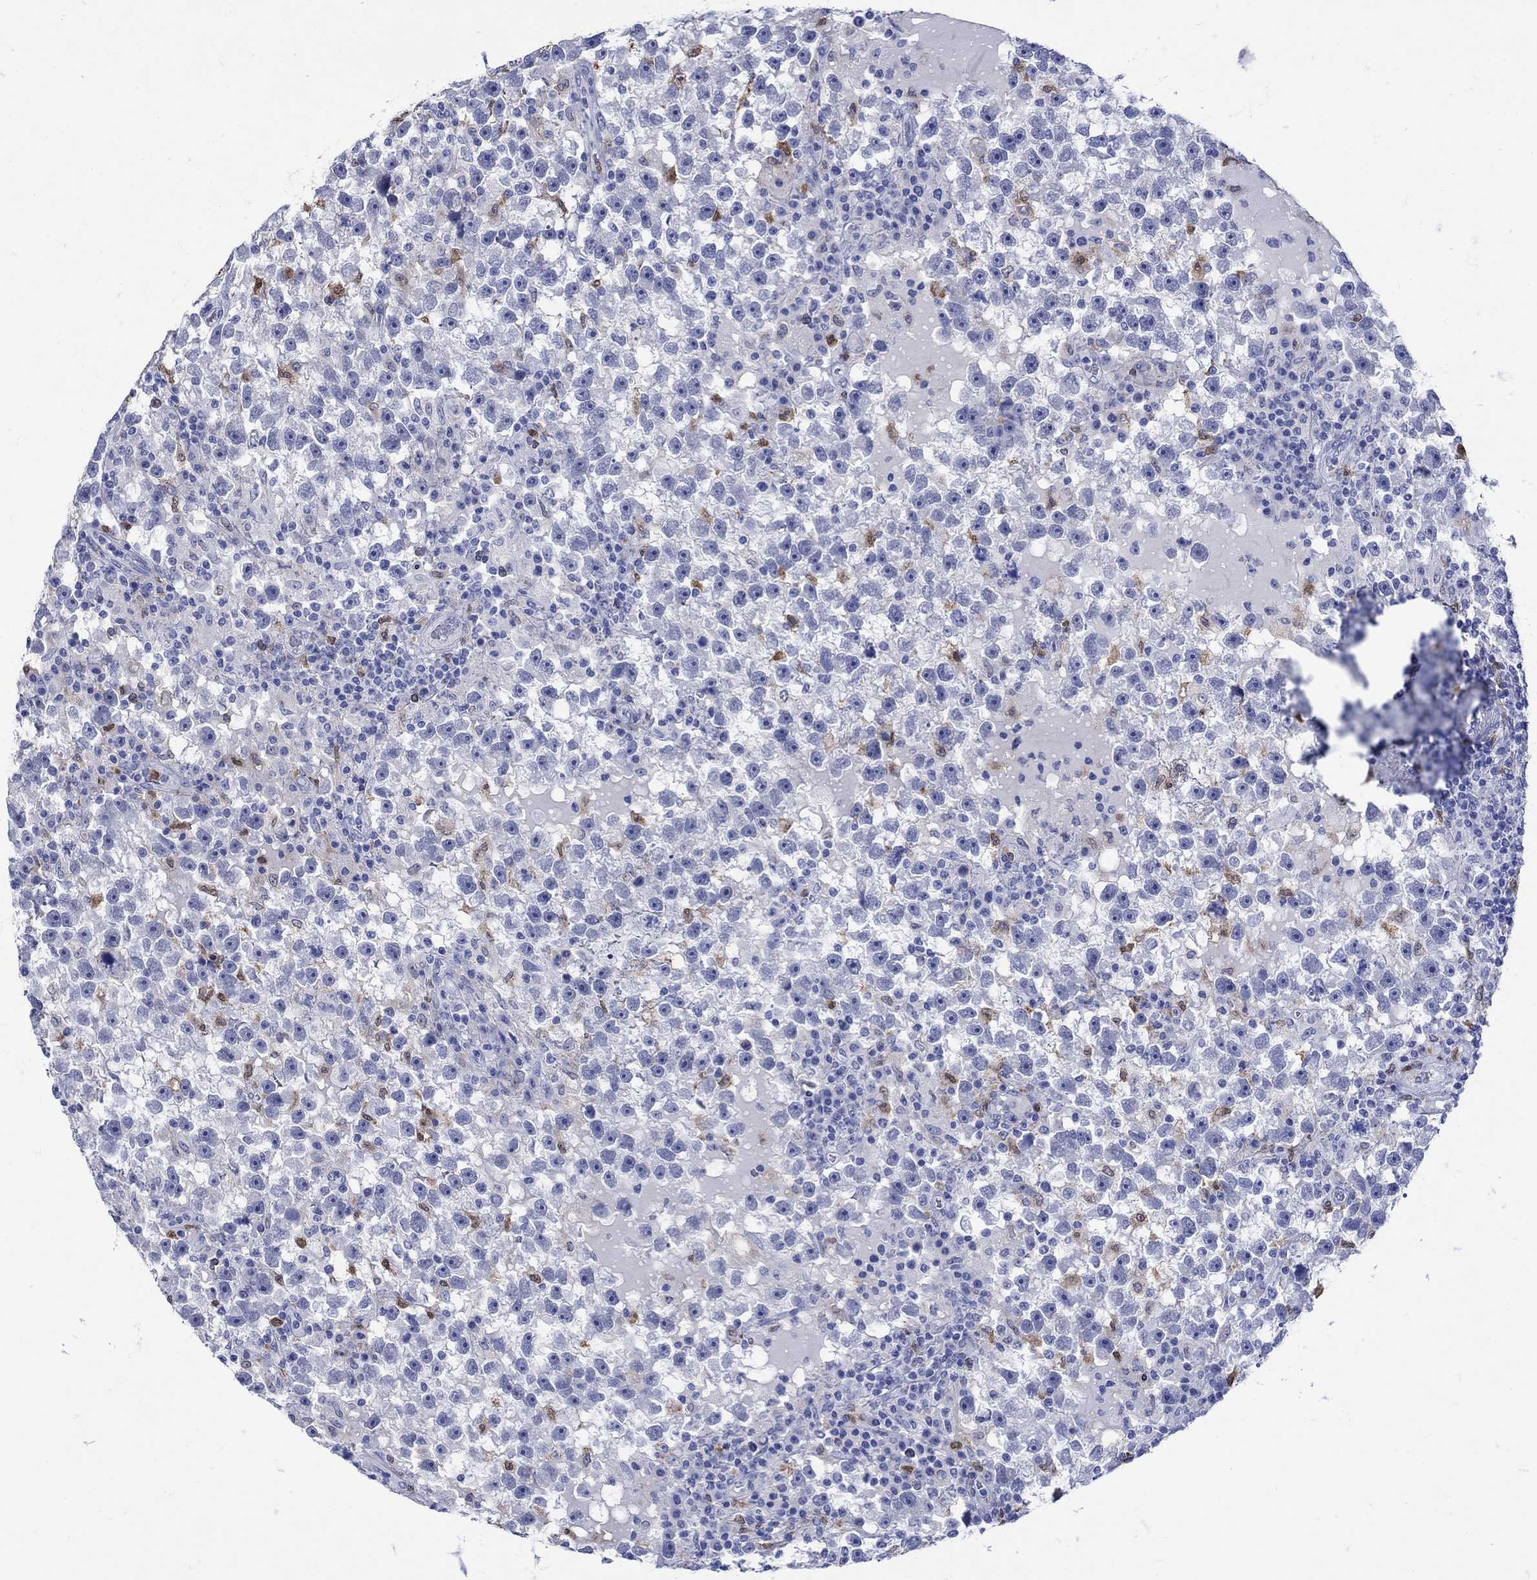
{"staining": {"intensity": "negative", "quantity": "none", "location": "none"}, "tissue": "testis cancer", "cell_type": "Tumor cells", "image_type": "cancer", "snomed": [{"axis": "morphology", "description": "Seminoma, NOS"}, {"axis": "topography", "description": "Testis"}], "caption": "Tumor cells are negative for protein expression in human testis seminoma.", "gene": "LINGO3", "patient": {"sex": "male", "age": 47}}